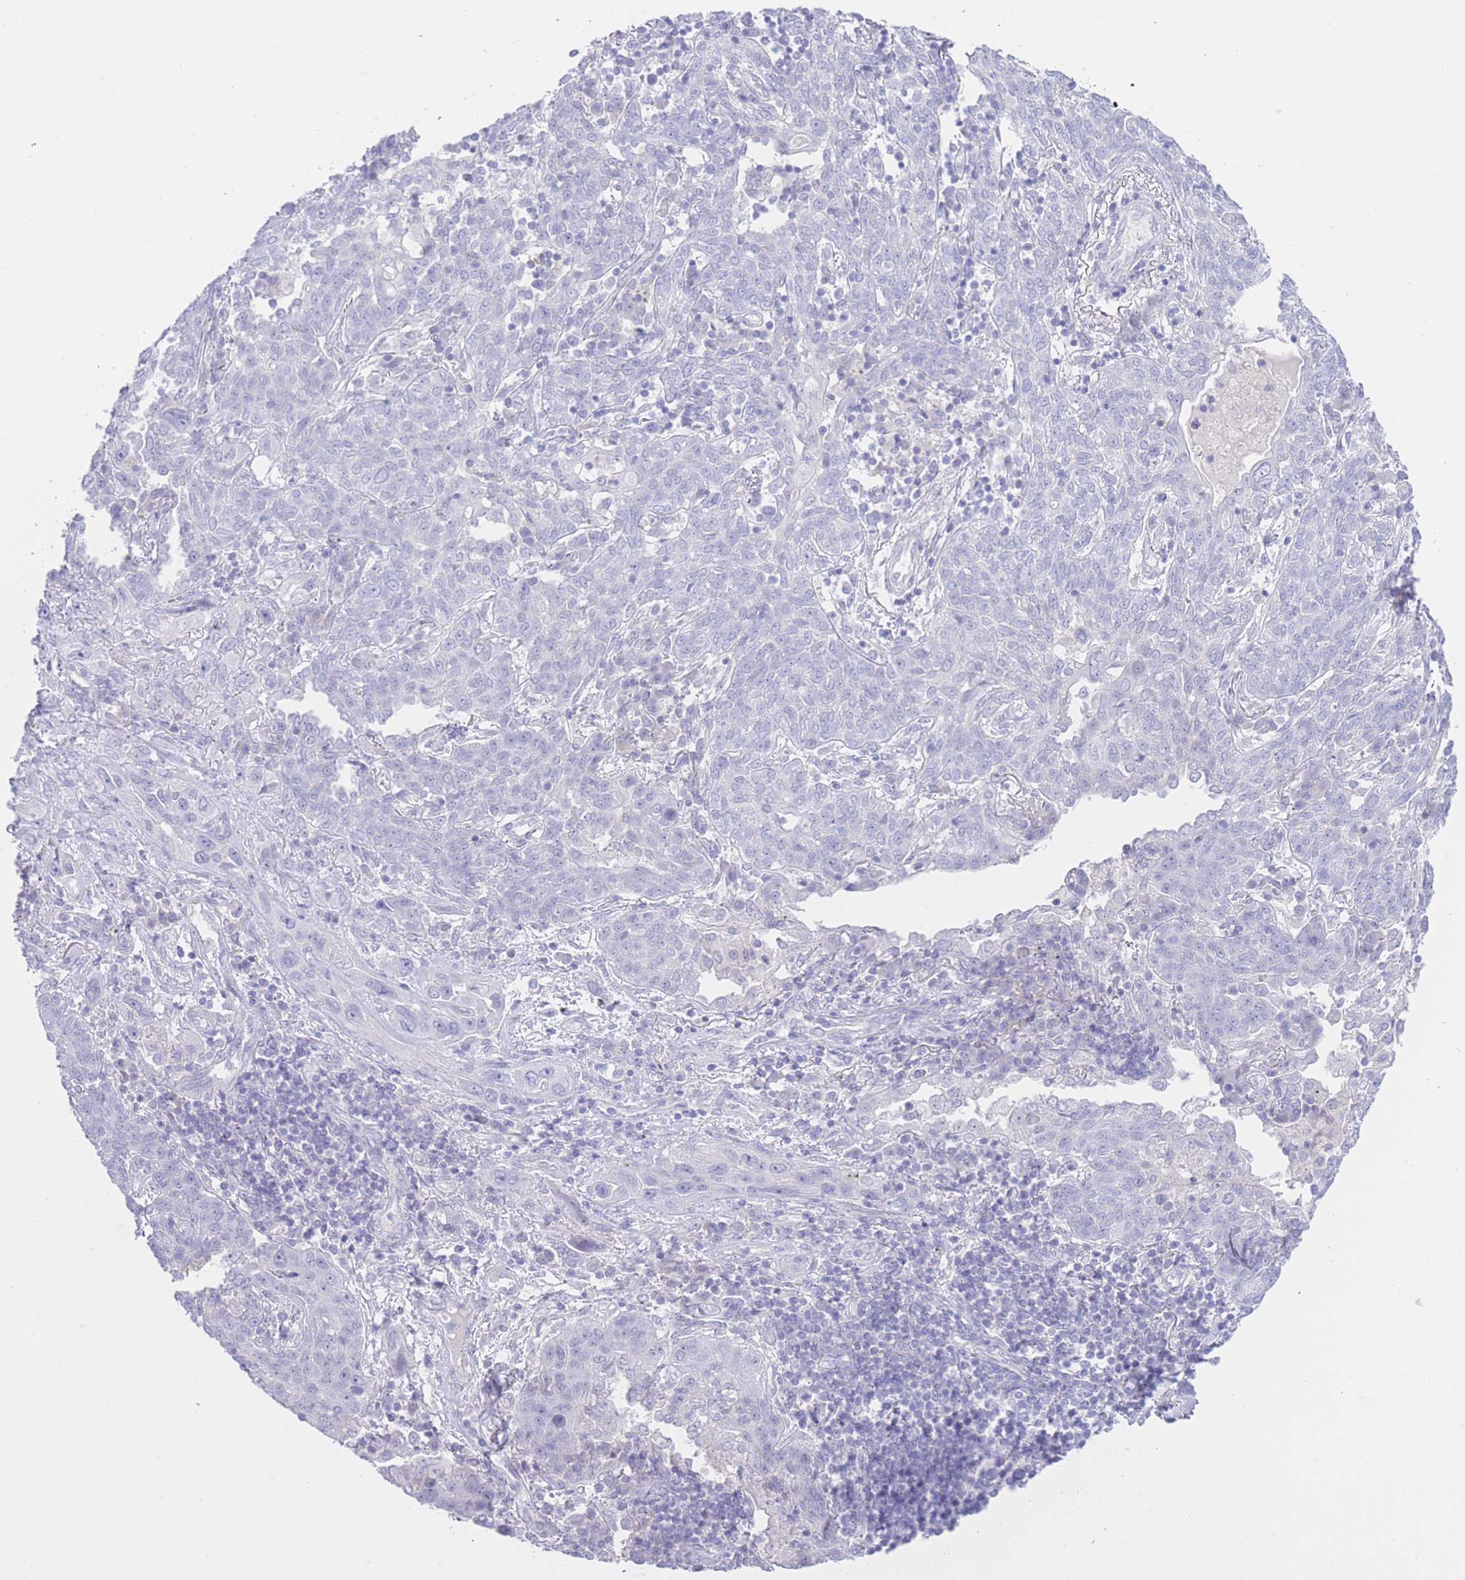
{"staining": {"intensity": "negative", "quantity": "none", "location": "none"}, "tissue": "lung cancer", "cell_type": "Tumor cells", "image_type": "cancer", "snomed": [{"axis": "morphology", "description": "Squamous cell carcinoma, NOS"}, {"axis": "topography", "description": "Lung"}], "caption": "Tumor cells show no significant protein positivity in lung cancer (squamous cell carcinoma).", "gene": "ZNF212", "patient": {"sex": "female", "age": 70}}